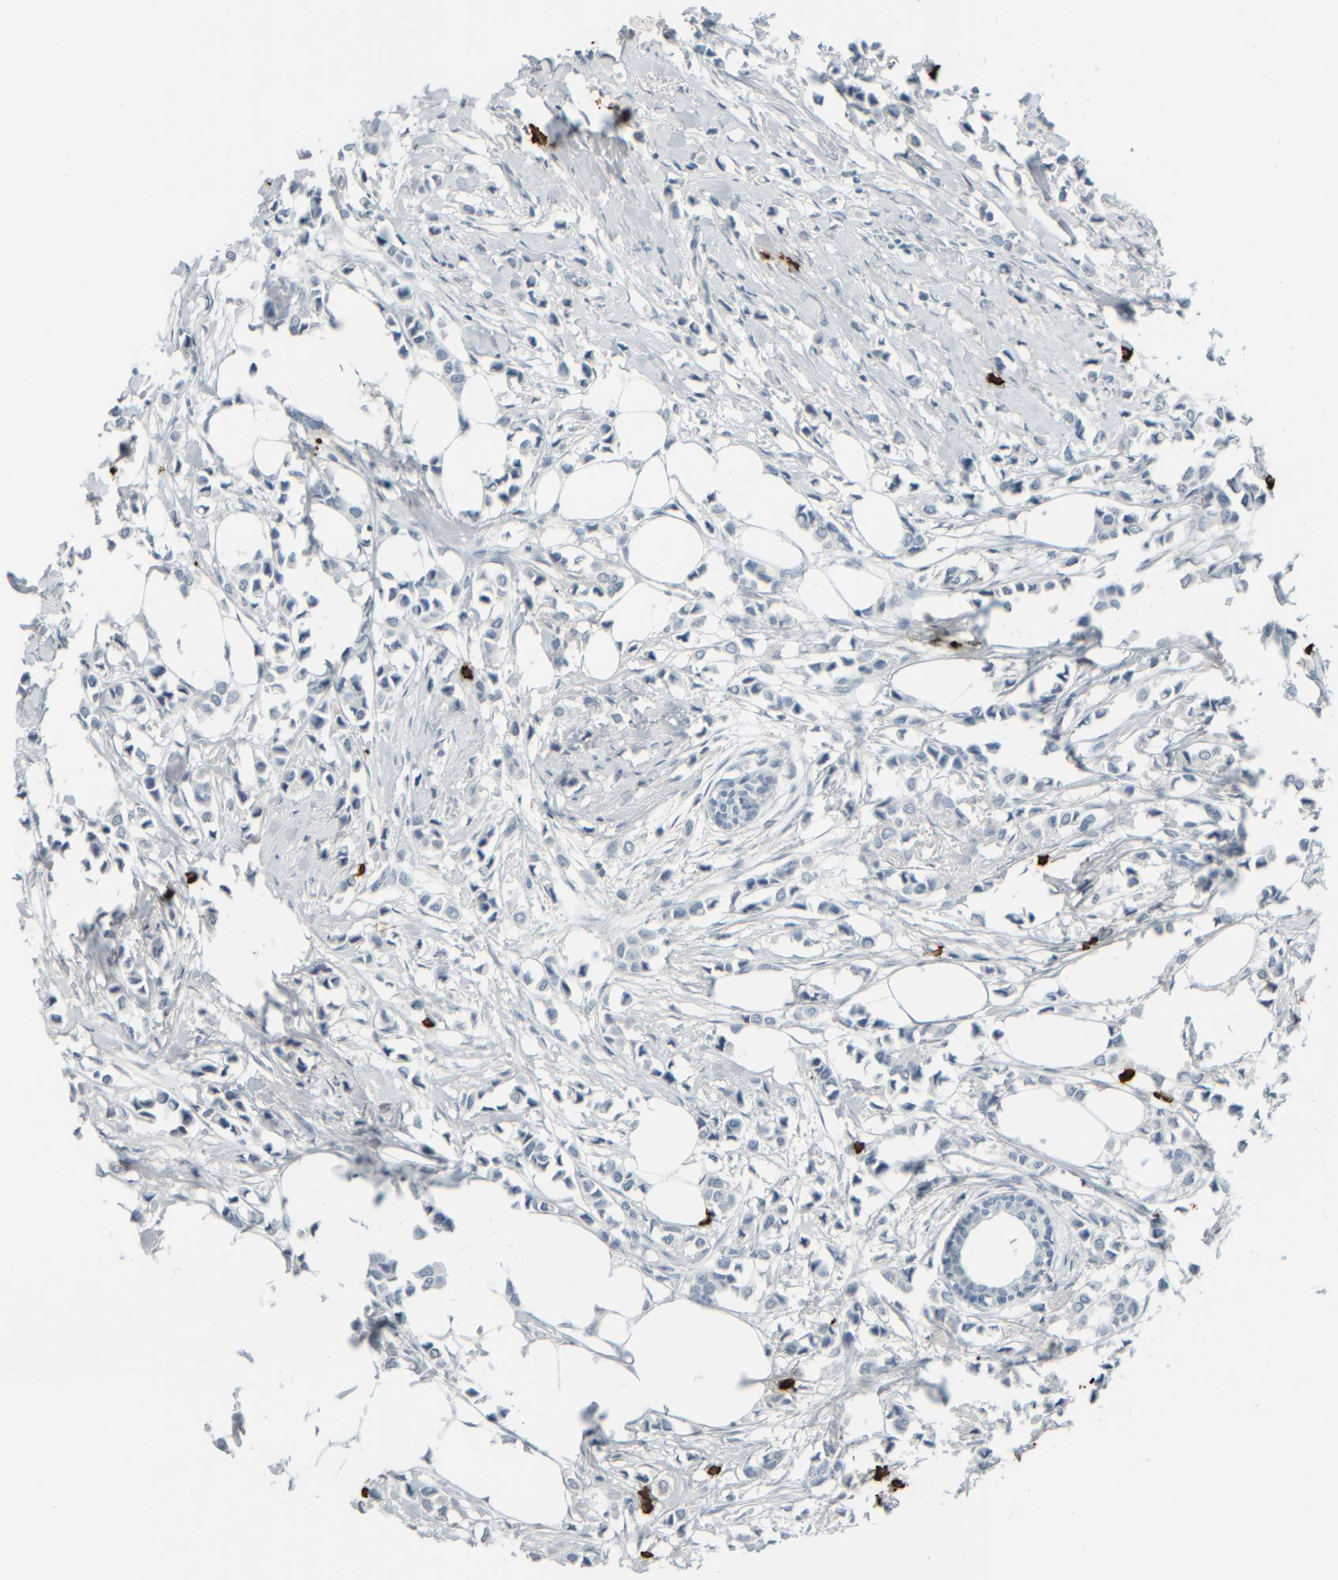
{"staining": {"intensity": "negative", "quantity": "none", "location": "none"}, "tissue": "breast cancer", "cell_type": "Tumor cells", "image_type": "cancer", "snomed": [{"axis": "morphology", "description": "Lobular carcinoma"}, {"axis": "topography", "description": "Breast"}], "caption": "Breast cancer was stained to show a protein in brown. There is no significant expression in tumor cells.", "gene": "TPSAB1", "patient": {"sex": "female", "age": 51}}